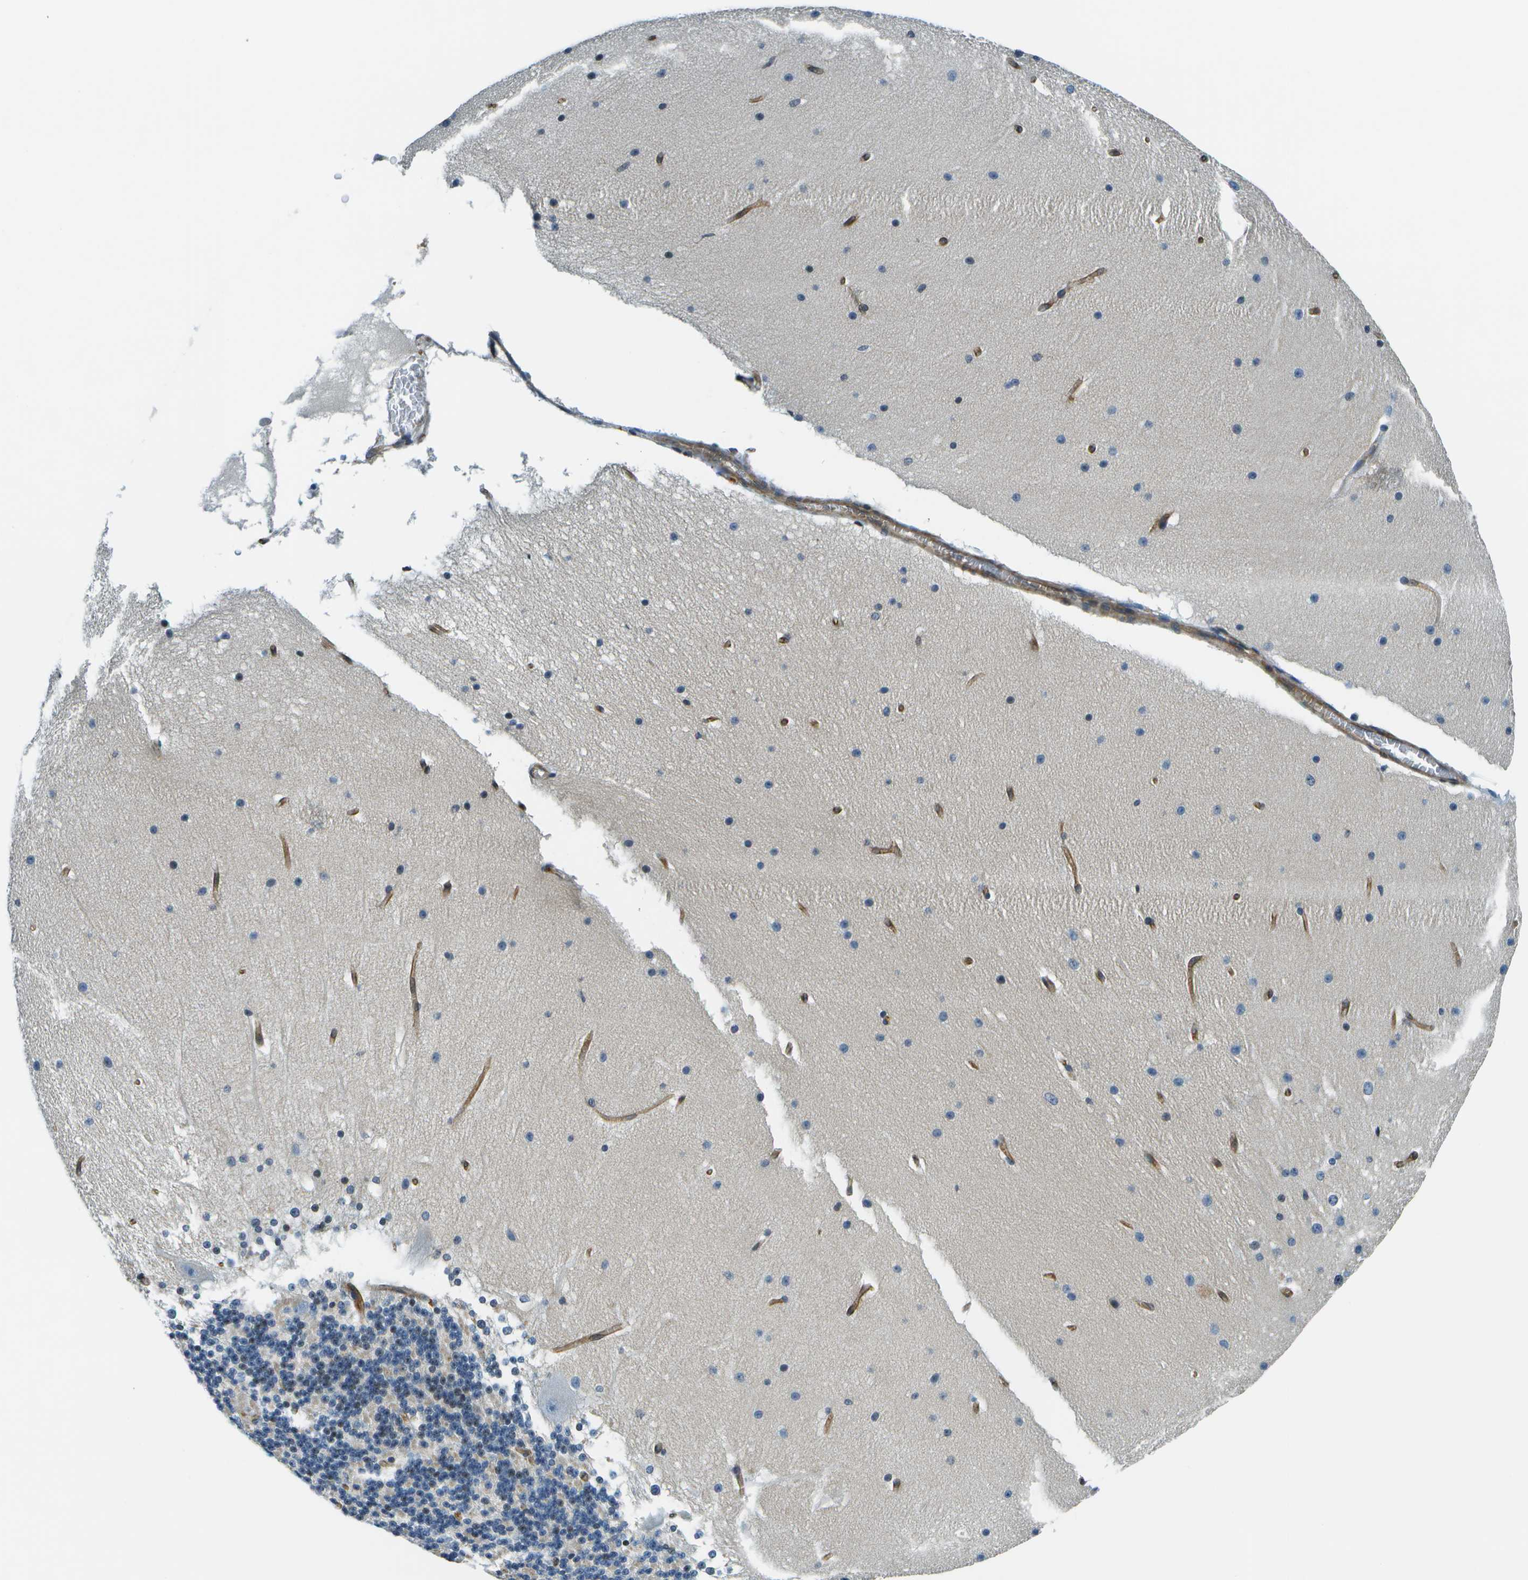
{"staining": {"intensity": "moderate", "quantity": "<25%", "location": "nuclear"}, "tissue": "cerebellum", "cell_type": "Cells in granular layer", "image_type": "normal", "snomed": [{"axis": "morphology", "description": "Normal tissue, NOS"}, {"axis": "topography", "description": "Cerebellum"}], "caption": "Brown immunohistochemical staining in benign human cerebellum exhibits moderate nuclear expression in approximately <25% of cells in granular layer.", "gene": "ESYT1", "patient": {"sex": "female", "age": 19}}